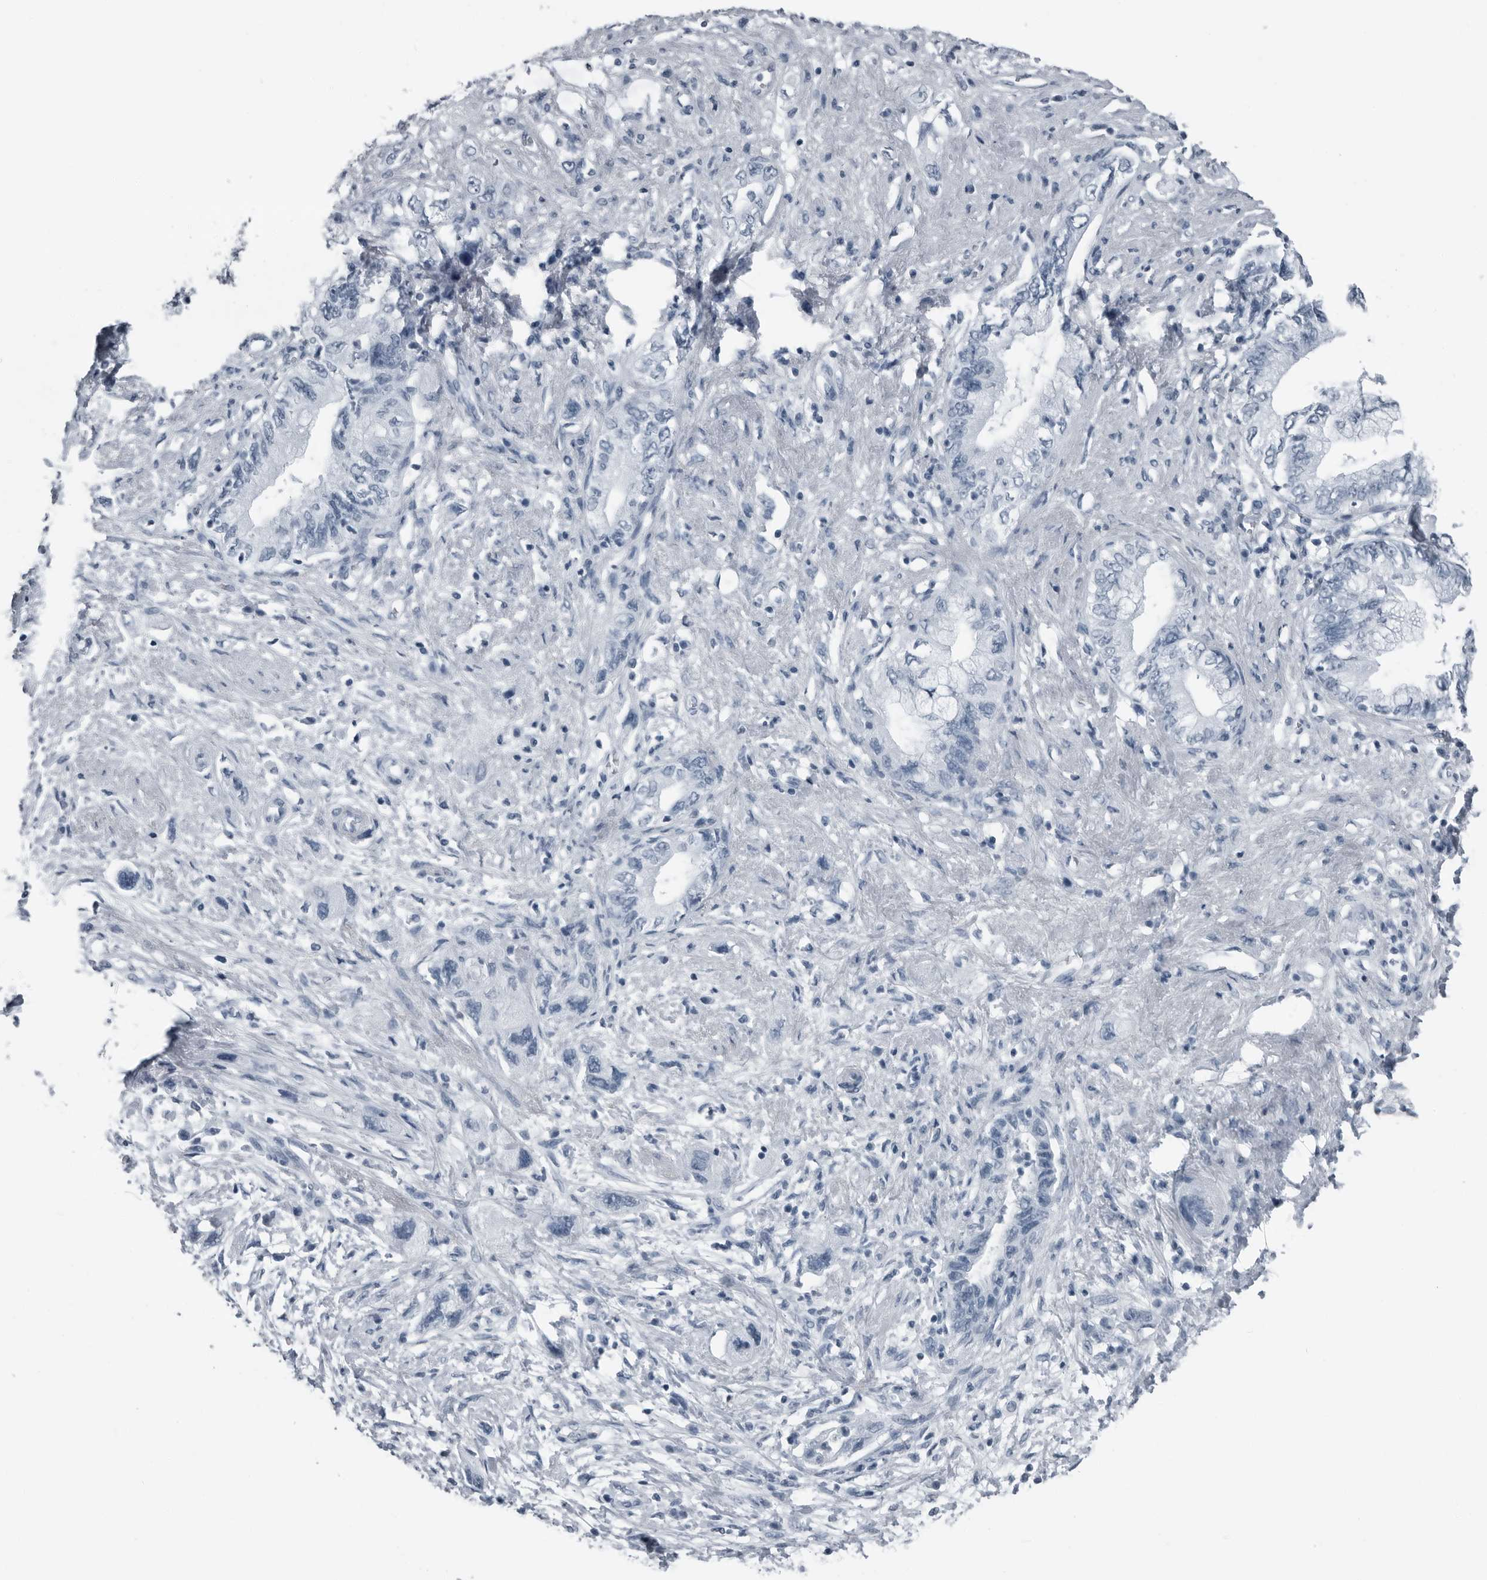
{"staining": {"intensity": "negative", "quantity": "none", "location": "none"}, "tissue": "pancreatic cancer", "cell_type": "Tumor cells", "image_type": "cancer", "snomed": [{"axis": "morphology", "description": "Adenocarcinoma, NOS"}, {"axis": "topography", "description": "Pancreas"}], "caption": "IHC micrograph of neoplastic tissue: human pancreatic cancer (adenocarcinoma) stained with DAB demonstrates no significant protein expression in tumor cells.", "gene": "PRSS1", "patient": {"sex": "female", "age": 73}}